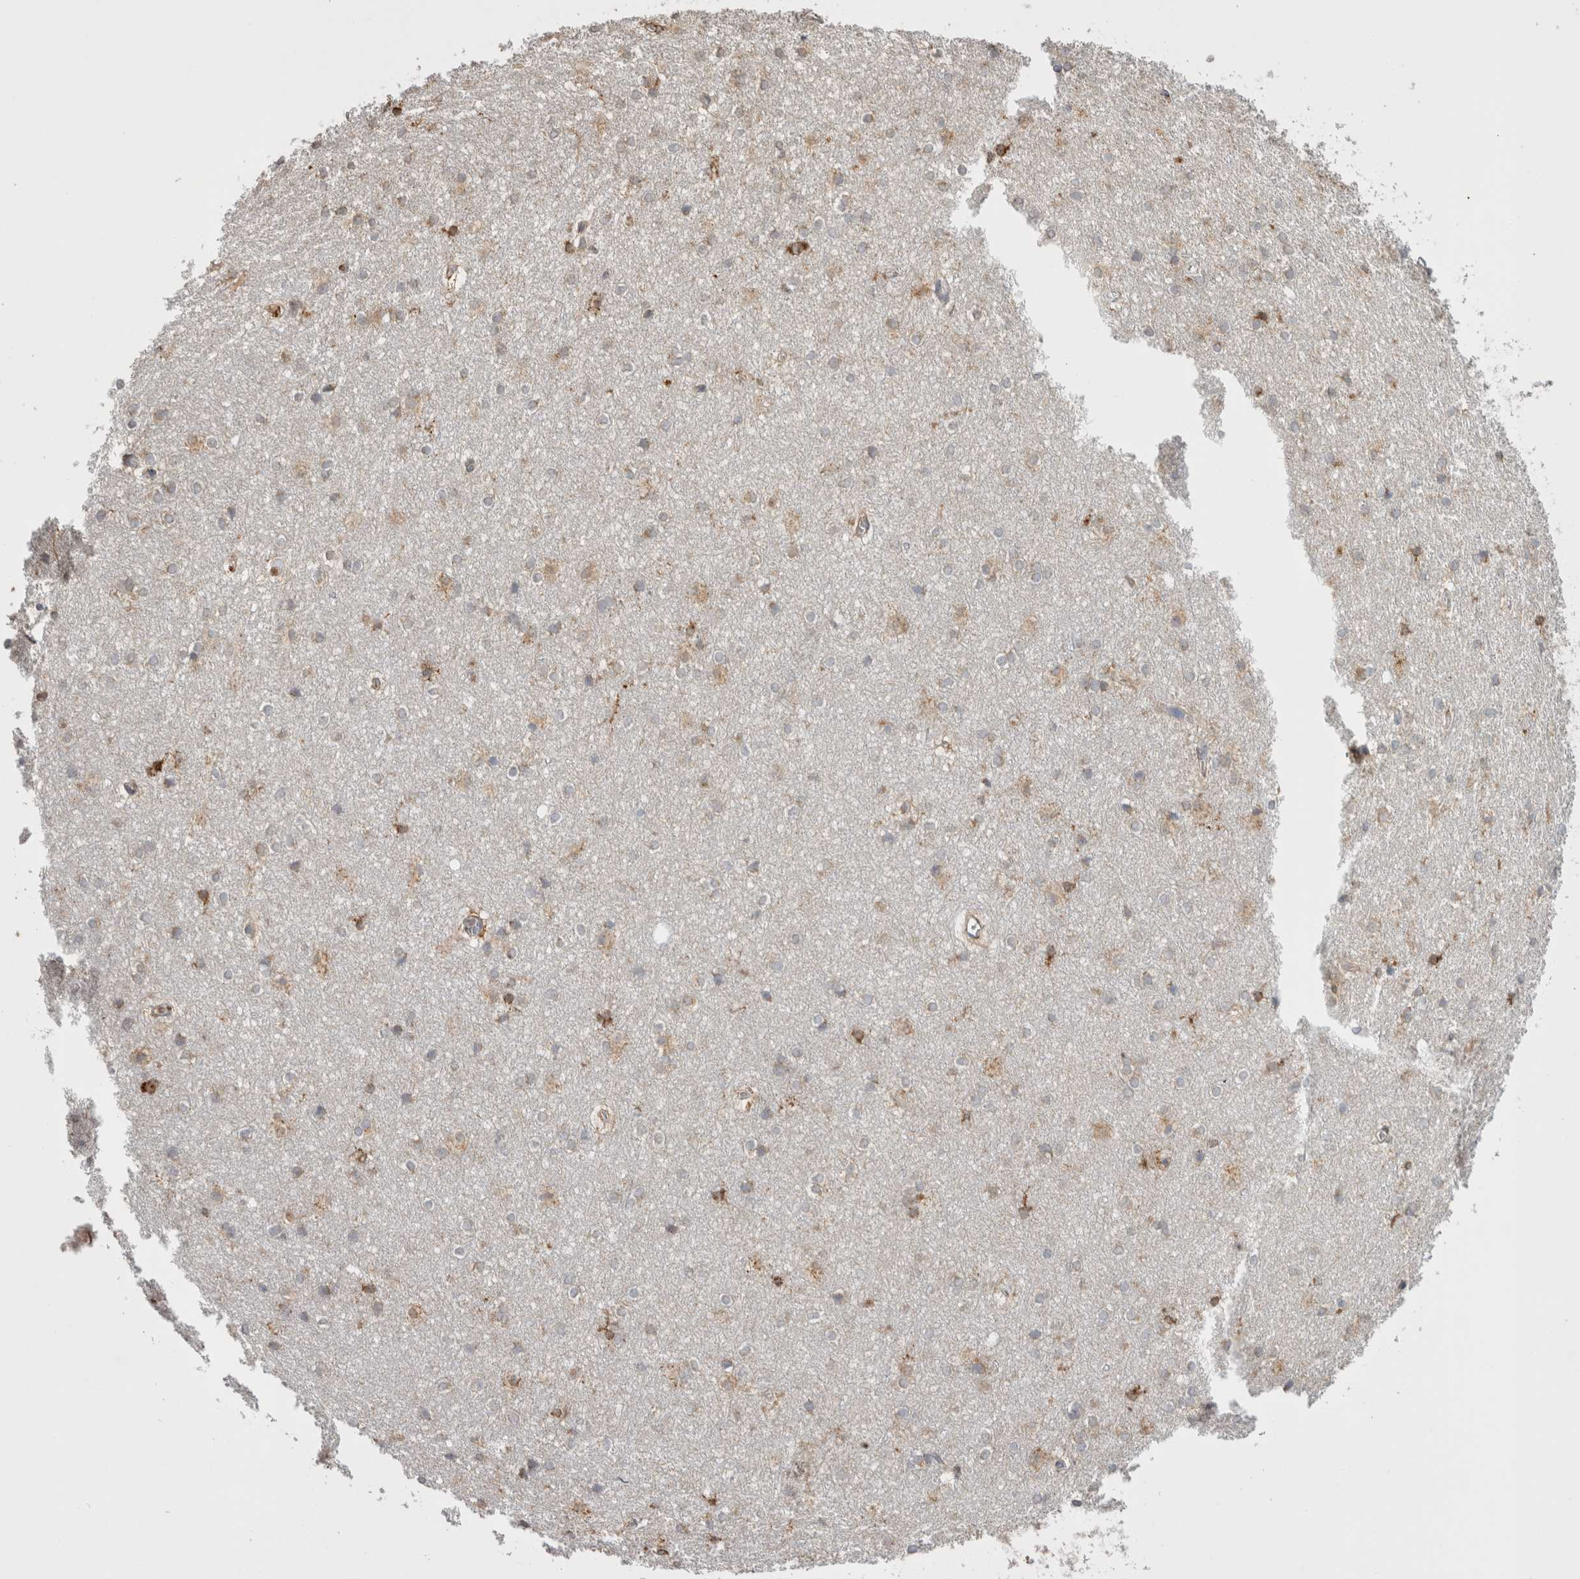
{"staining": {"intensity": "moderate", "quantity": "<25%", "location": "cytoplasmic/membranous"}, "tissue": "caudate", "cell_type": "Glial cells", "image_type": "normal", "snomed": [{"axis": "morphology", "description": "Normal tissue, NOS"}, {"axis": "topography", "description": "Lateral ventricle wall"}], "caption": "Protein expression analysis of unremarkable caudate displays moderate cytoplasmic/membranous staining in approximately <25% of glial cells. Immunohistochemistry (ihc) stains the protein of interest in brown and the nuclei are stained blue.", "gene": "LRPAP1", "patient": {"sex": "female", "age": 19}}